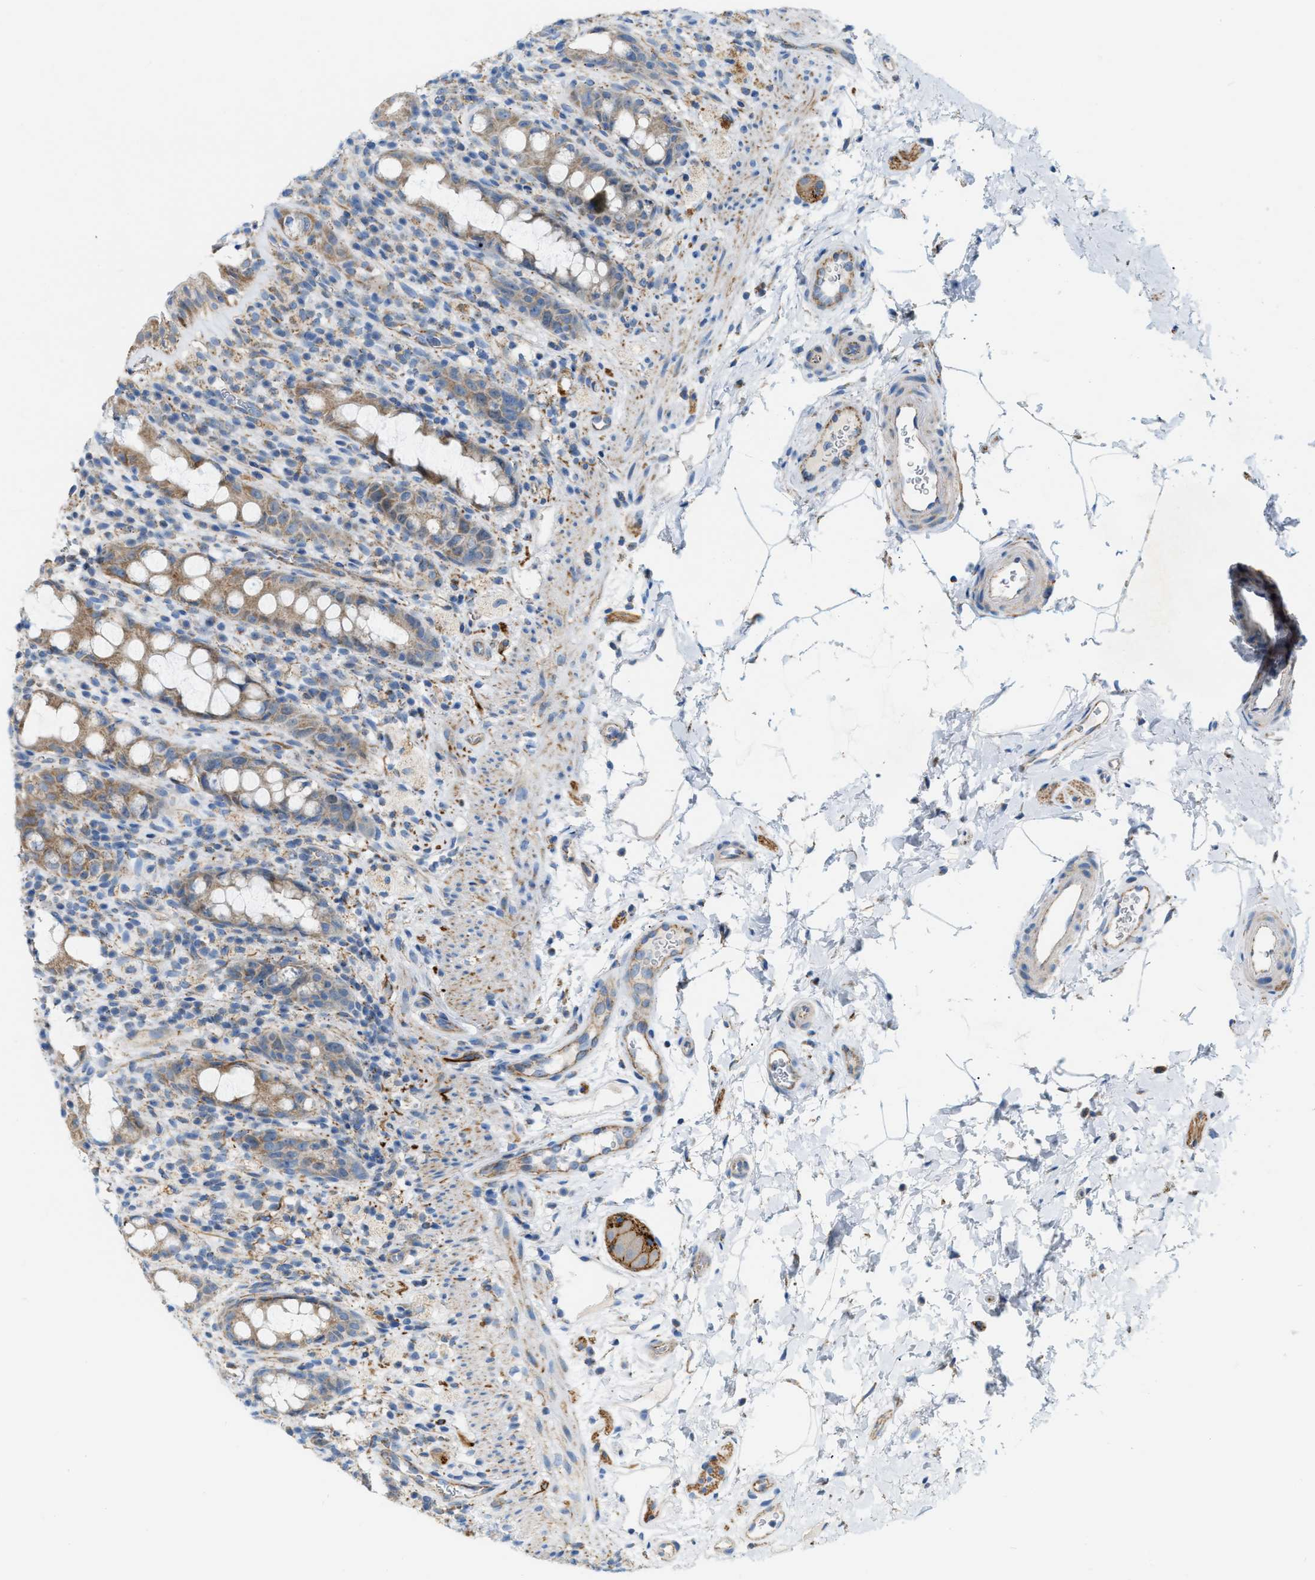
{"staining": {"intensity": "moderate", "quantity": "25%-75%", "location": "cytoplasmic/membranous"}, "tissue": "rectum", "cell_type": "Glandular cells", "image_type": "normal", "snomed": [{"axis": "morphology", "description": "Normal tissue, NOS"}, {"axis": "topography", "description": "Rectum"}], "caption": "High-power microscopy captured an immunohistochemistry photomicrograph of benign rectum, revealing moderate cytoplasmic/membranous staining in about 25%-75% of glandular cells. (Stains: DAB (3,3'-diaminobenzidine) in brown, nuclei in blue, Microscopy: brightfield microscopy at high magnification).", "gene": "JADE1", "patient": {"sex": "male", "age": 44}}